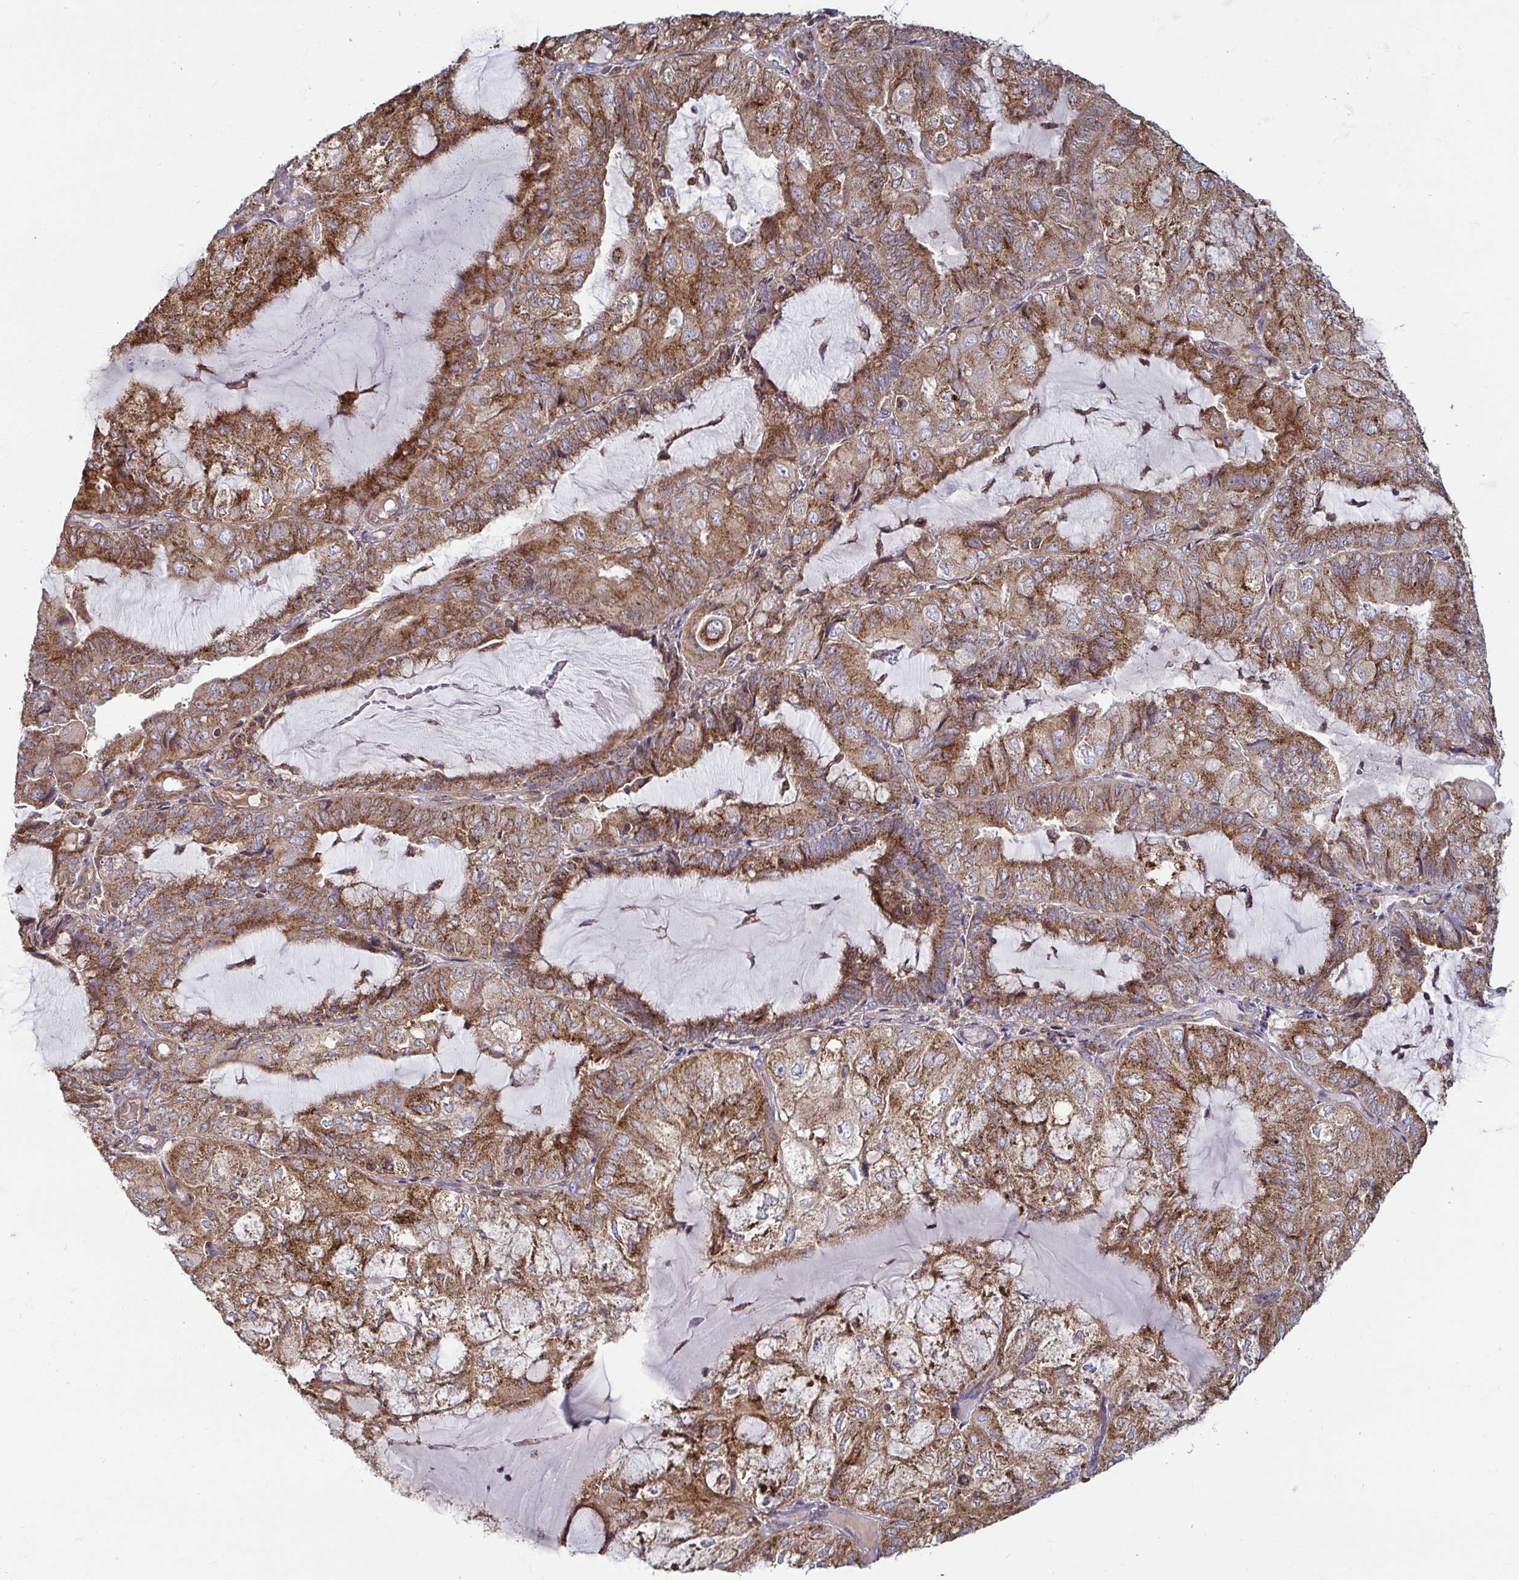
{"staining": {"intensity": "moderate", "quantity": ">75%", "location": "cytoplasmic/membranous"}, "tissue": "endometrial cancer", "cell_type": "Tumor cells", "image_type": "cancer", "snomed": [{"axis": "morphology", "description": "Adenocarcinoma, NOS"}, {"axis": "topography", "description": "Endometrium"}], "caption": "There is medium levels of moderate cytoplasmic/membranous positivity in tumor cells of endometrial cancer, as demonstrated by immunohistochemical staining (brown color).", "gene": "SPRY1", "patient": {"sex": "female", "age": 81}}